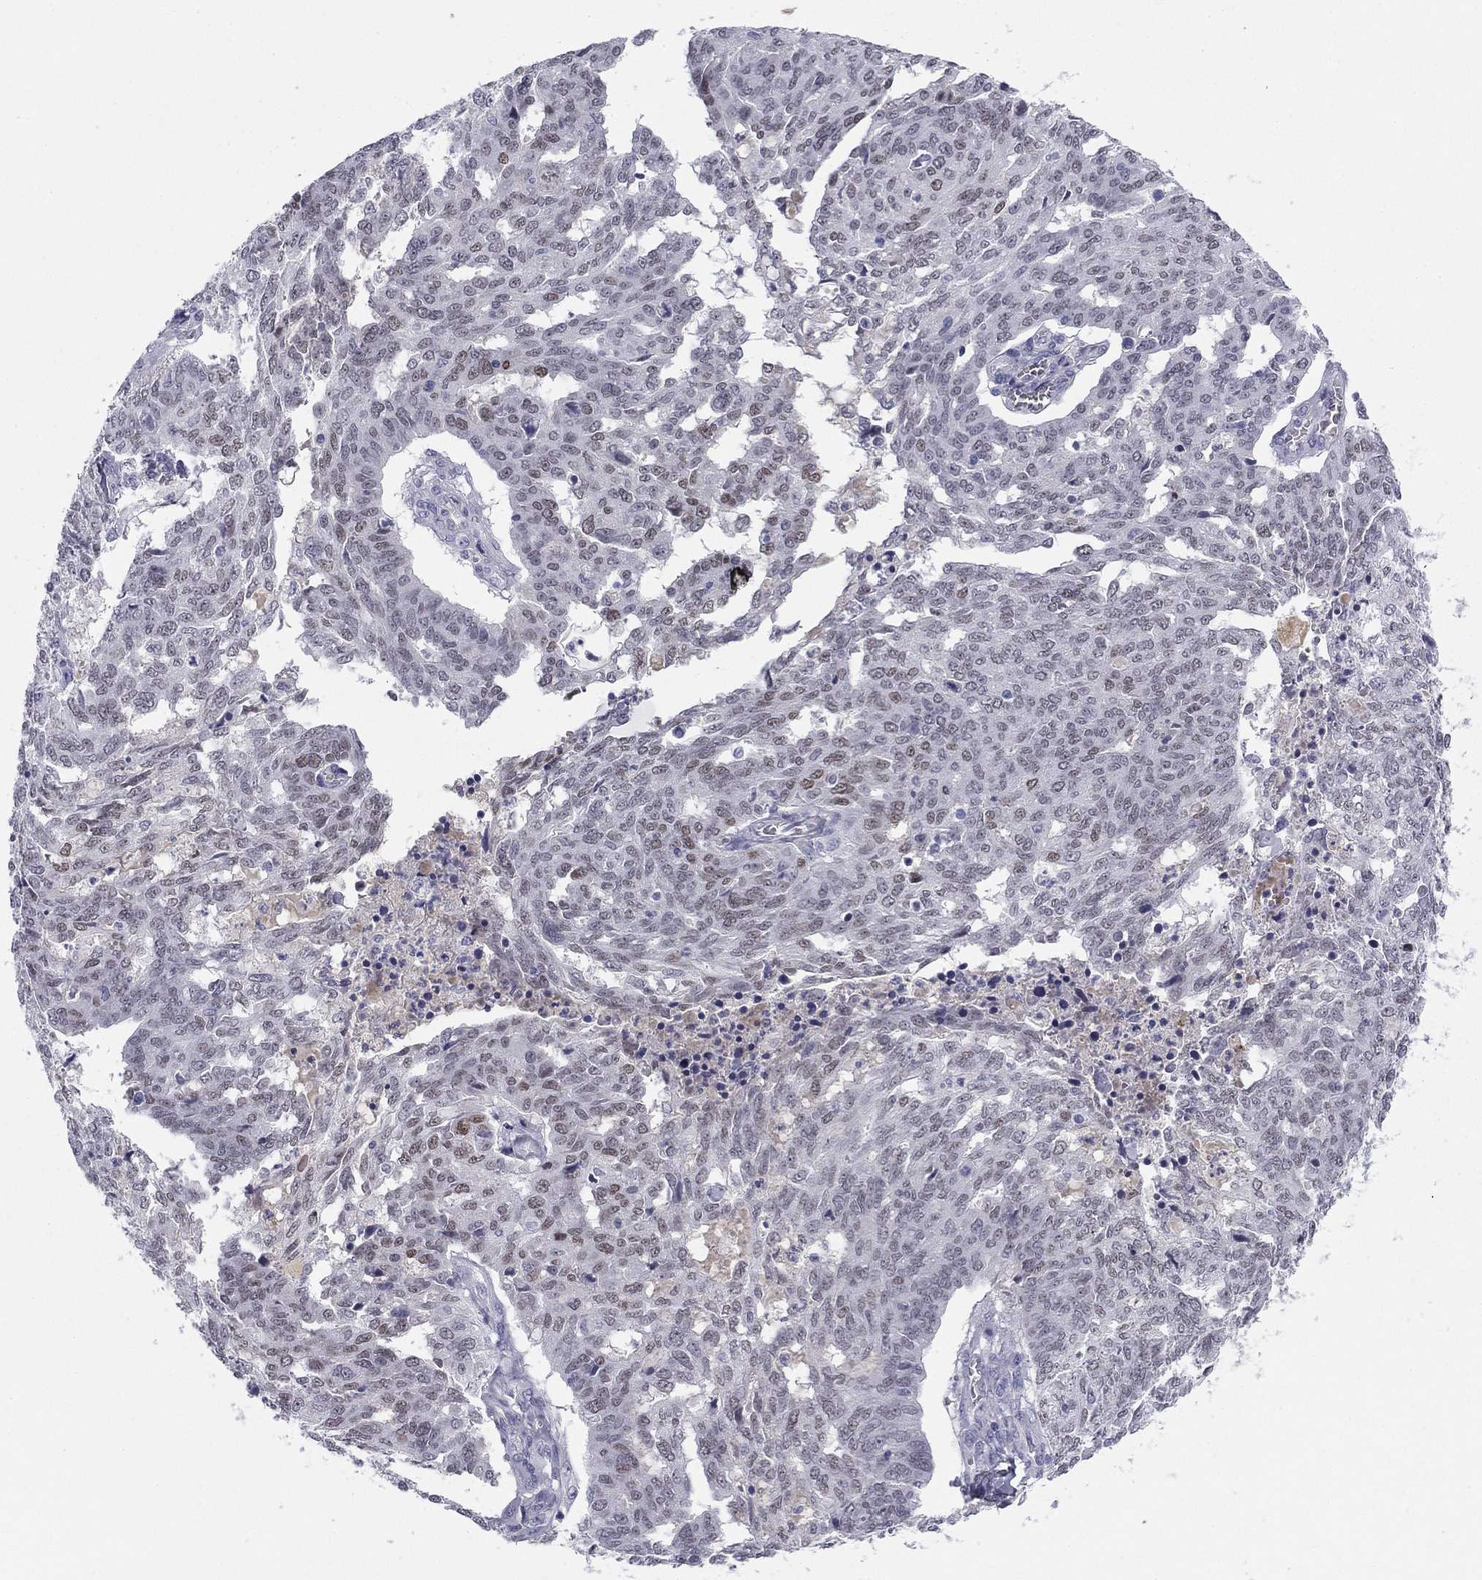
{"staining": {"intensity": "moderate", "quantity": "25%-75%", "location": "nuclear"}, "tissue": "ovarian cancer", "cell_type": "Tumor cells", "image_type": "cancer", "snomed": [{"axis": "morphology", "description": "Cystadenocarcinoma, serous, NOS"}, {"axis": "topography", "description": "Ovary"}], "caption": "An IHC photomicrograph of neoplastic tissue is shown. Protein staining in brown labels moderate nuclear positivity in ovarian cancer within tumor cells. The protein of interest is stained brown, and the nuclei are stained in blue (DAB IHC with brightfield microscopy, high magnification).", "gene": "TFAP2B", "patient": {"sex": "female", "age": 67}}